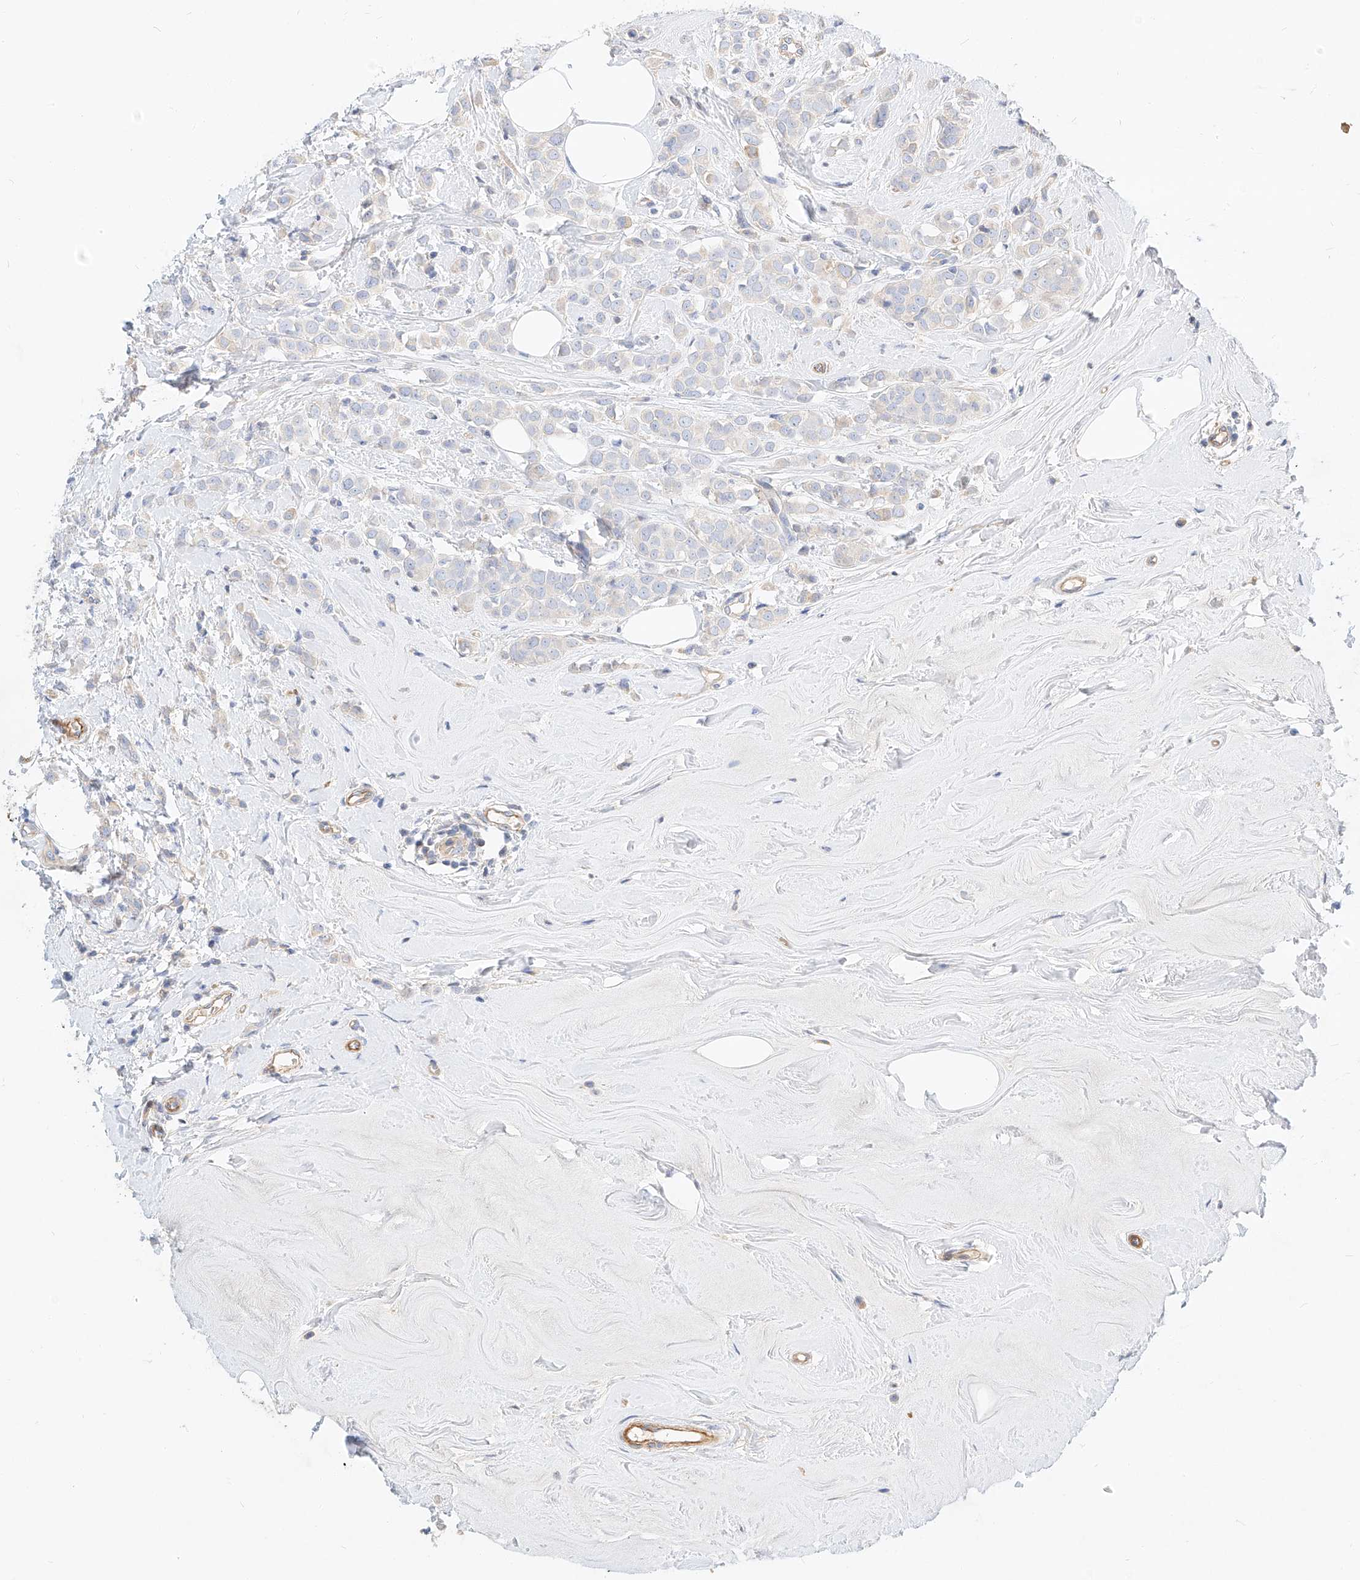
{"staining": {"intensity": "weak", "quantity": "<25%", "location": "cytoplasmic/membranous"}, "tissue": "breast cancer", "cell_type": "Tumor cells", "image_type": "cancer", "snomed": [{"axis": "morphology", "description": "Lobular carcinoma"}, {"axis": "topography", "description": "Breast"}], "caption": "Immunohistochemical staining of human lobular carcinoma (breast) demonstrates no significant positivity in tumor cells.", "gene": "KCNH5", "patient": {"sex": "female", "age": 47}}